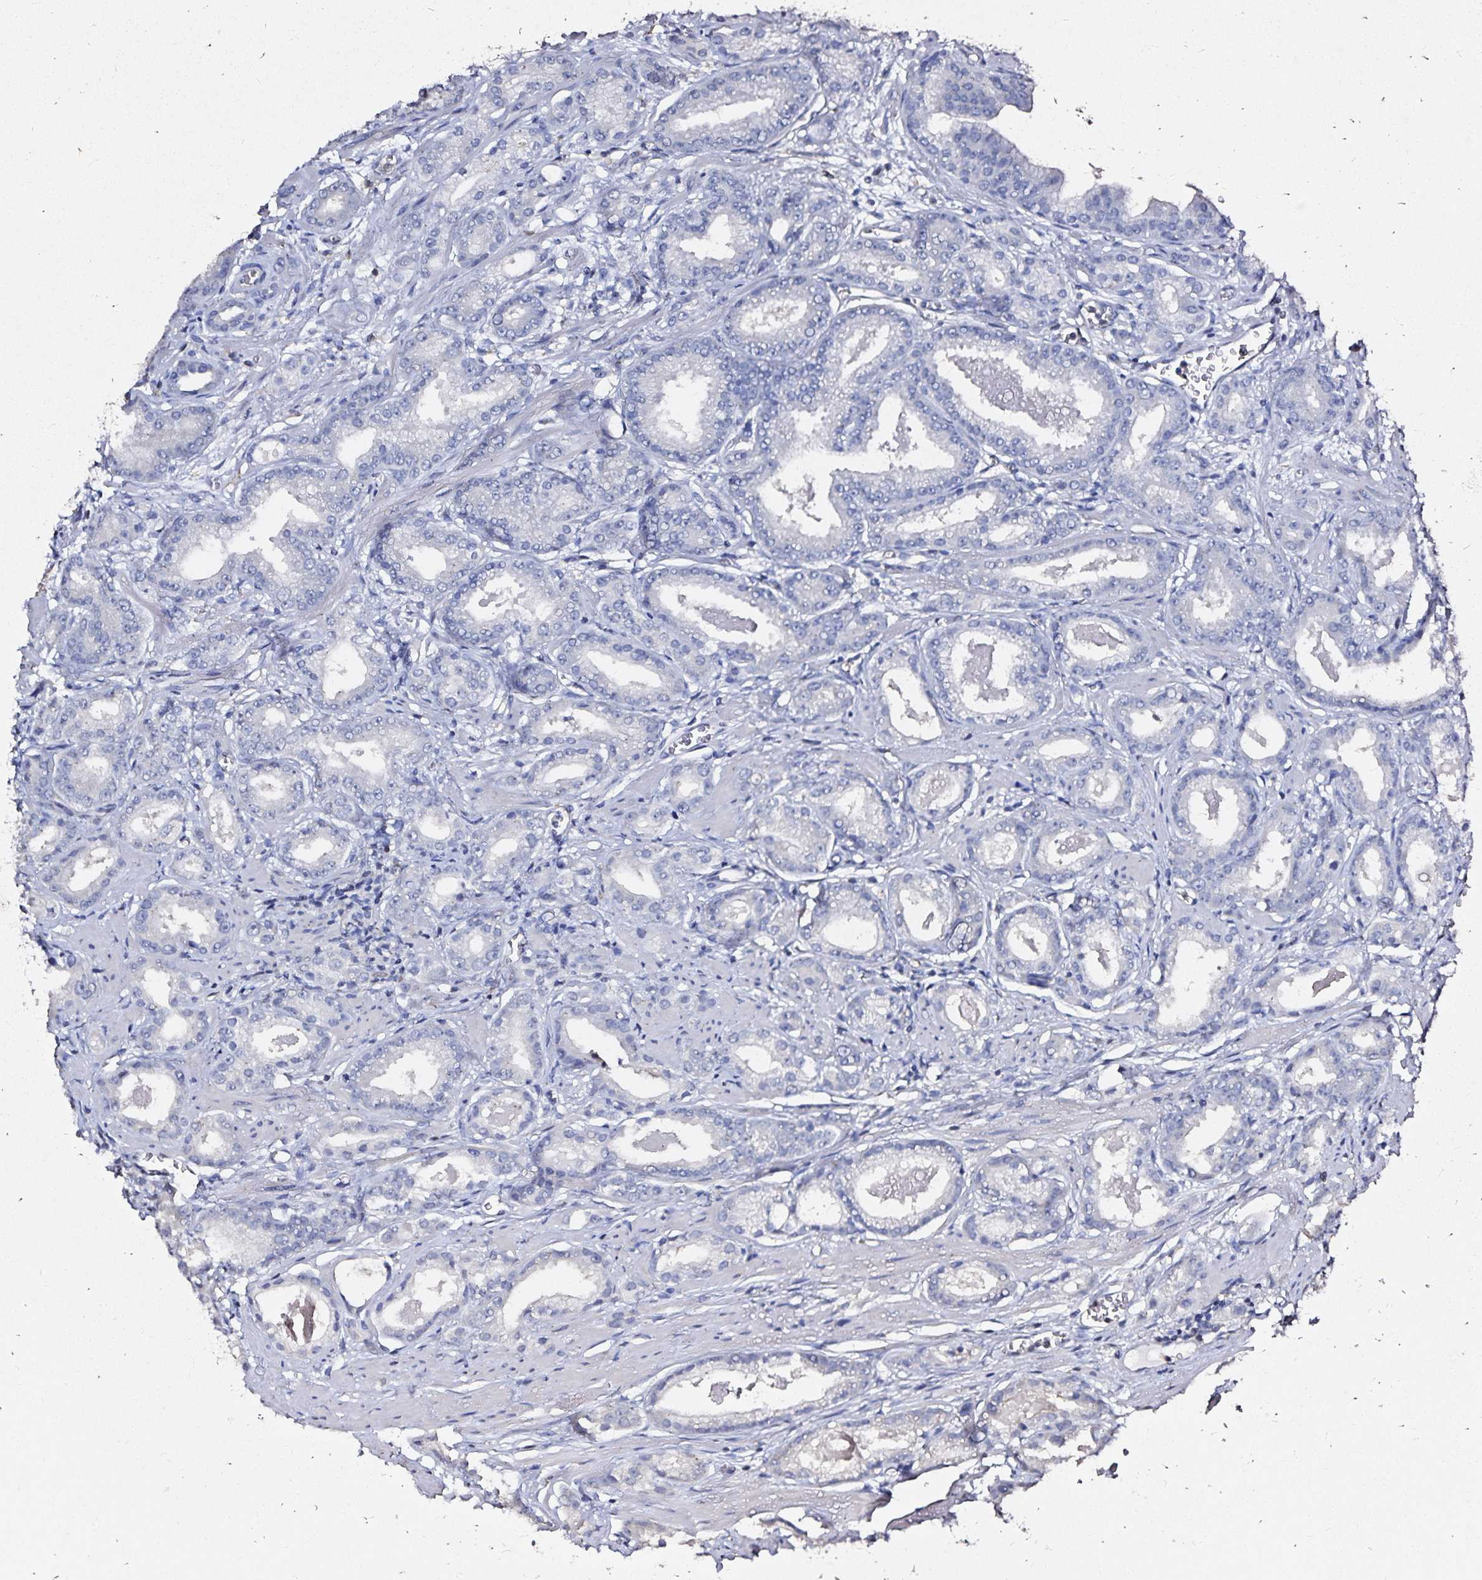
{"staining": {"intensity": "negative", "quantity": "none", "location": "none"}, "tissue": "prostate cancer", "cell_type": "Tumor cells", "image_type": "cancer", "snomed": [{"axis": "morphology", "description": "Adenocarcinoma, NOS"}, {"axis": "morphology", "description": "Adenocarcinoma, Low grade"}, {"axis": "topography", "description": "Prostate"}], "caption": "Image shows no protein expression in tumor cells of prostate cancer (adenocarcinoma (low-grade)) tissue.", "gene": "SLC5A1", "patient": {"sex": "male", "age": 64}}